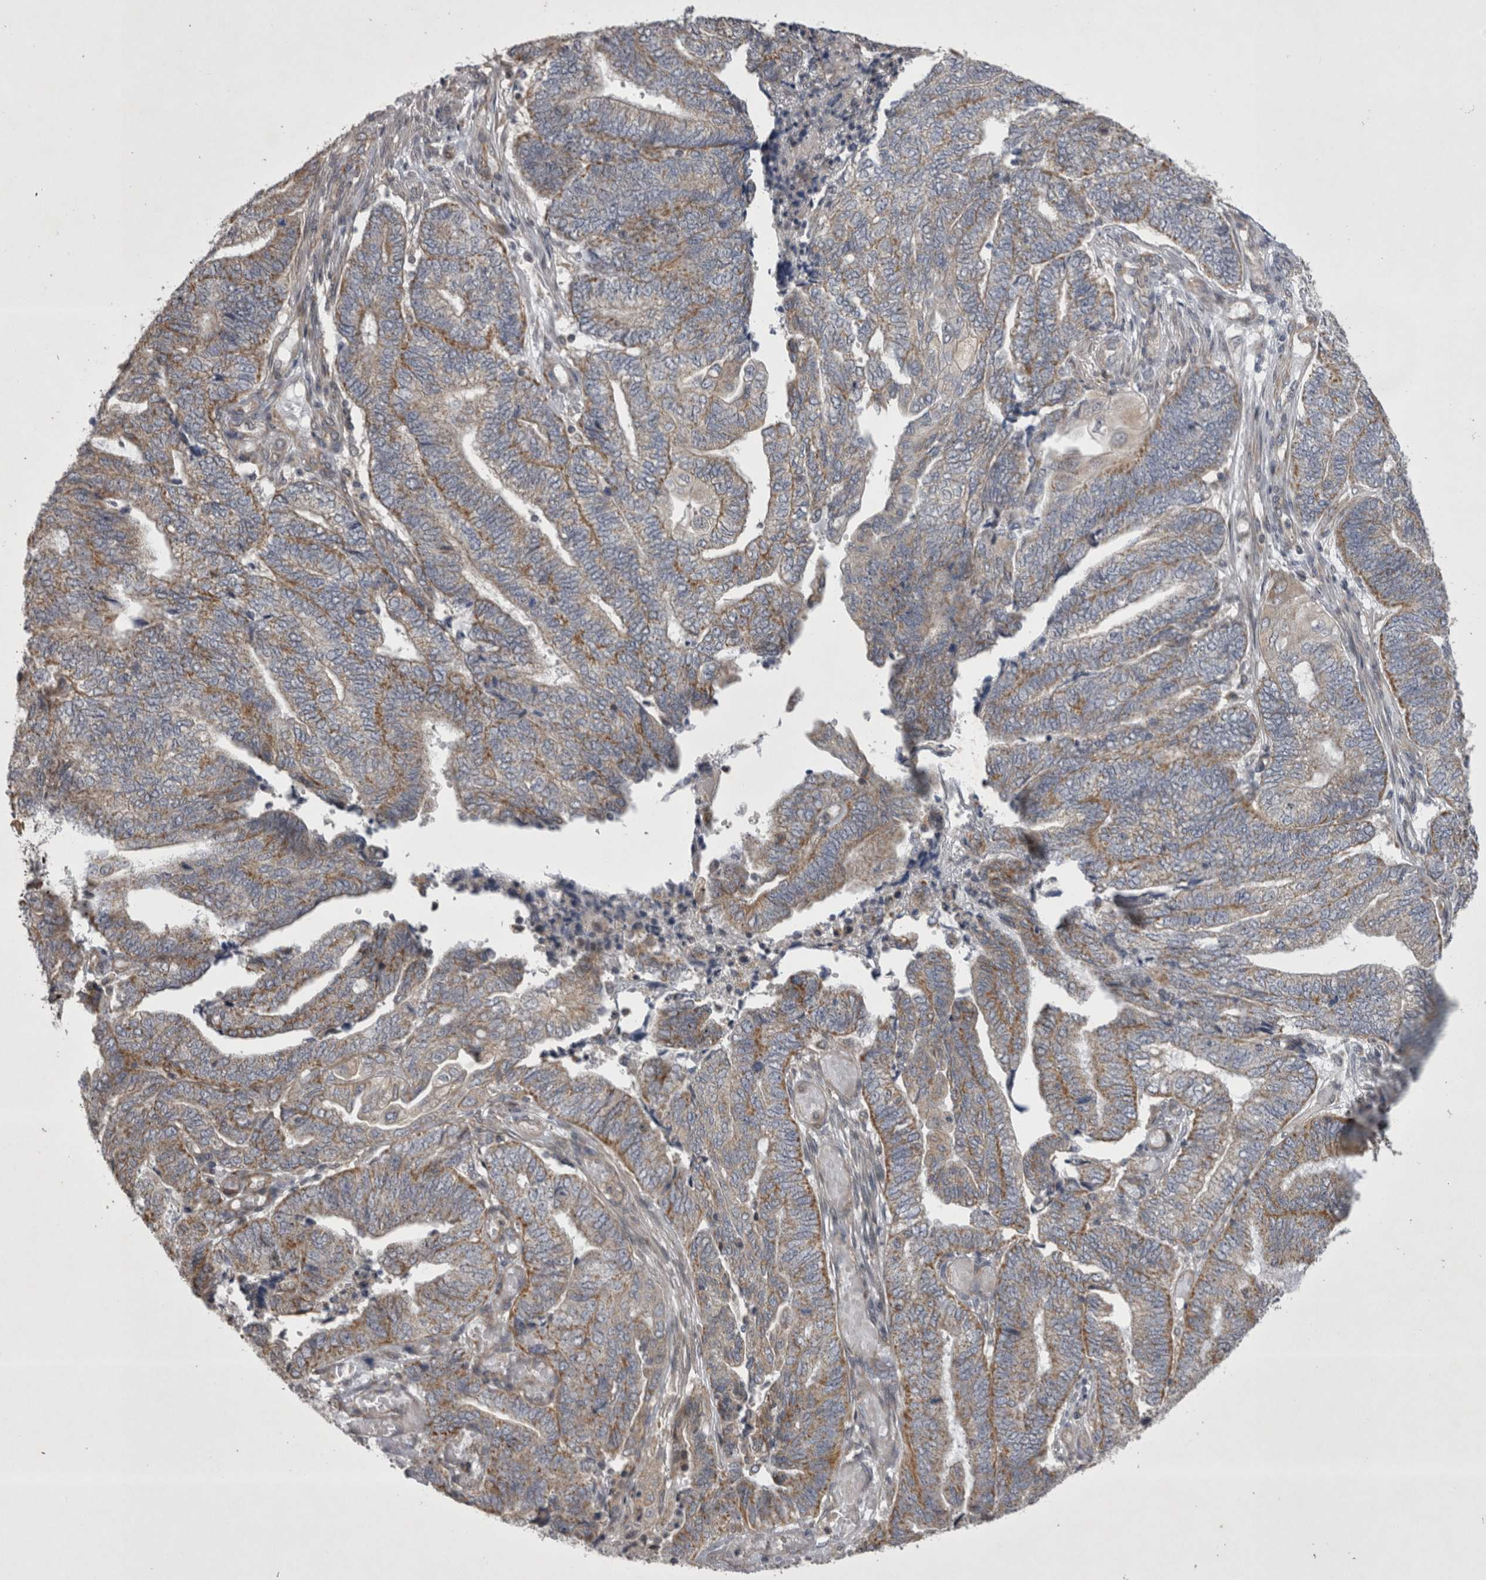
{"staining": {"intensity": "negative", "quantity": "none", "location": "none"}, "tissue": "endometrial cancer", "cell_type": "Tumor cells", "image_type": "cancer", "snomed": [{"axis": "morphology", "description": "Adenocarcinoma, NOS"}, {"axis": "topography", "description": "Uterus"}, {"axis": "topography", "description": "Endometrium"}], "caption": "IHC histopathology image of adenocarcinoma (endometrial) stained for a protein (brown), which exhibits no expression in tumor cells.", "gene": "TSPOAP1", "patient": {"sex": "female", "age": 70}}